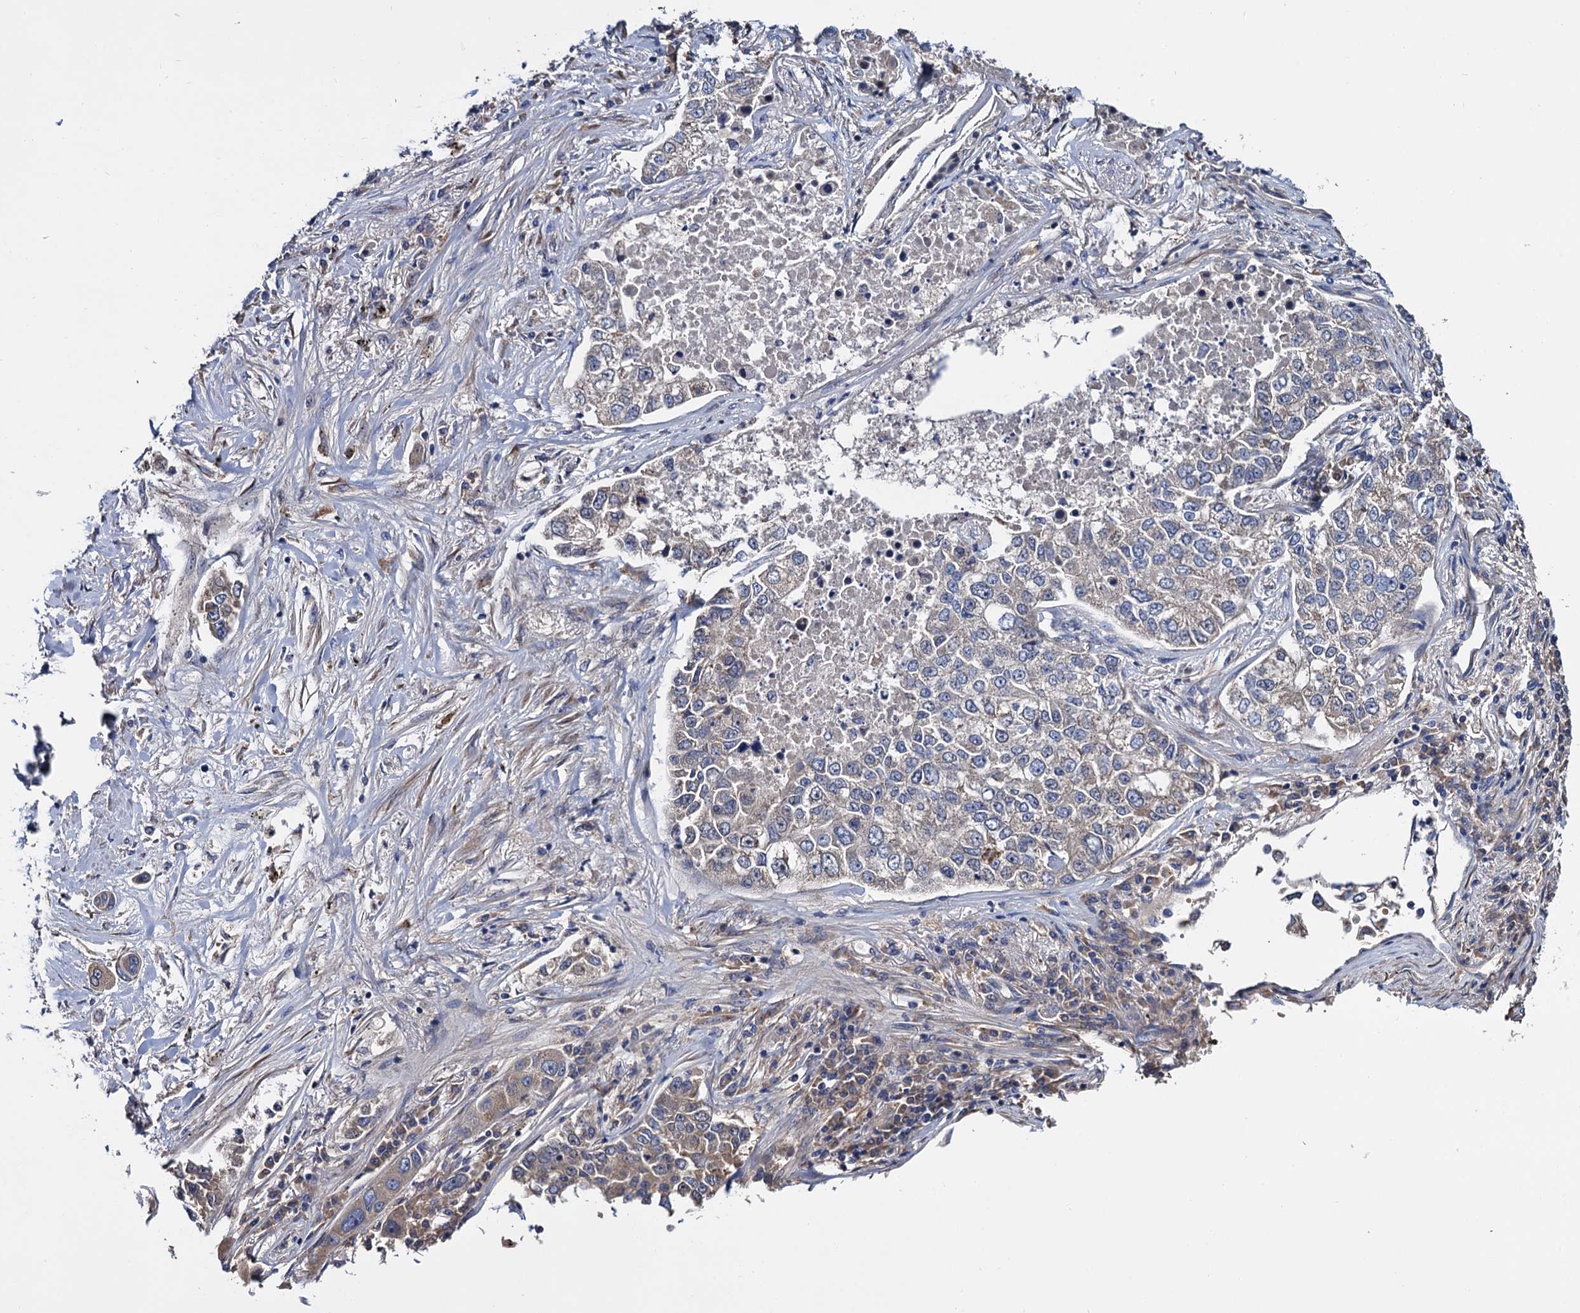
{"staining": {"intensity": "negative", "quantity": "none", "location": "none"}, "tissue": "lung cancer", "cell_type": "Tumor cells", "image_type": "cancer", "snomed": [{"axis": "morphology", "description": "Adenocarcinoma, NOS"}, {"axis": "topography", "description": "Lung"}], "caption": "The micrograph reveals no staining of tumor cells in lung cancer.", "gene": "TRMT112", "patient": {"sex": "male", "age": 49}}